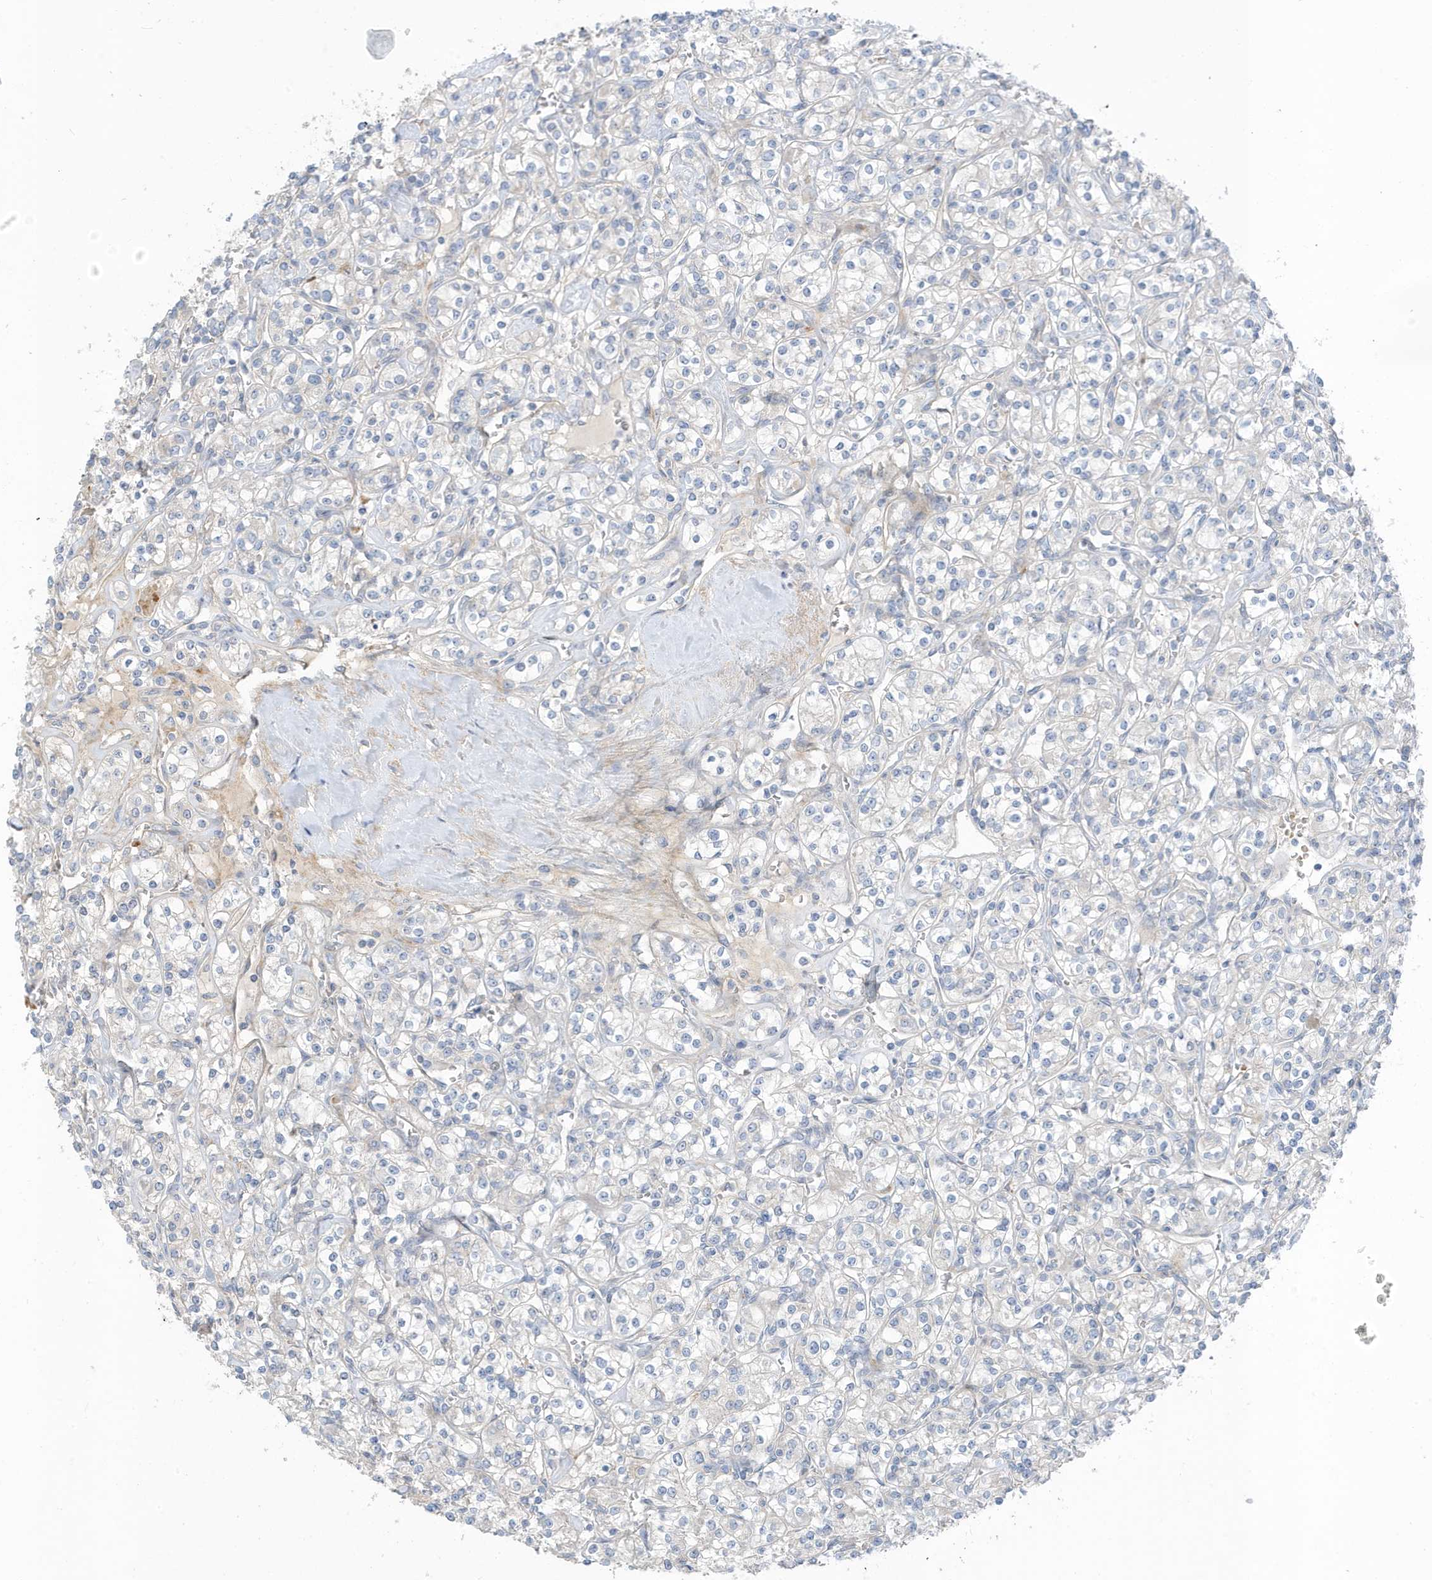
{"staining": {"intensity": "negative", "quantity": "none", "location": "none"}, "tissue": "renal cancer", "cell_type": "Tumor cells", "image_type": "cancer", "snomed": [{"axis": "morphology", "description": "Adenocarcinoma, NOS"}, {"axis": "topography", "description": "Kidney"}], "caption": "Tumor cells show no significant expression in adenocarcinoma (renal). (DAB IHC, high magnification).", "gene": "ATP13A5", "patient": {"sex": "male", "age": 77}}